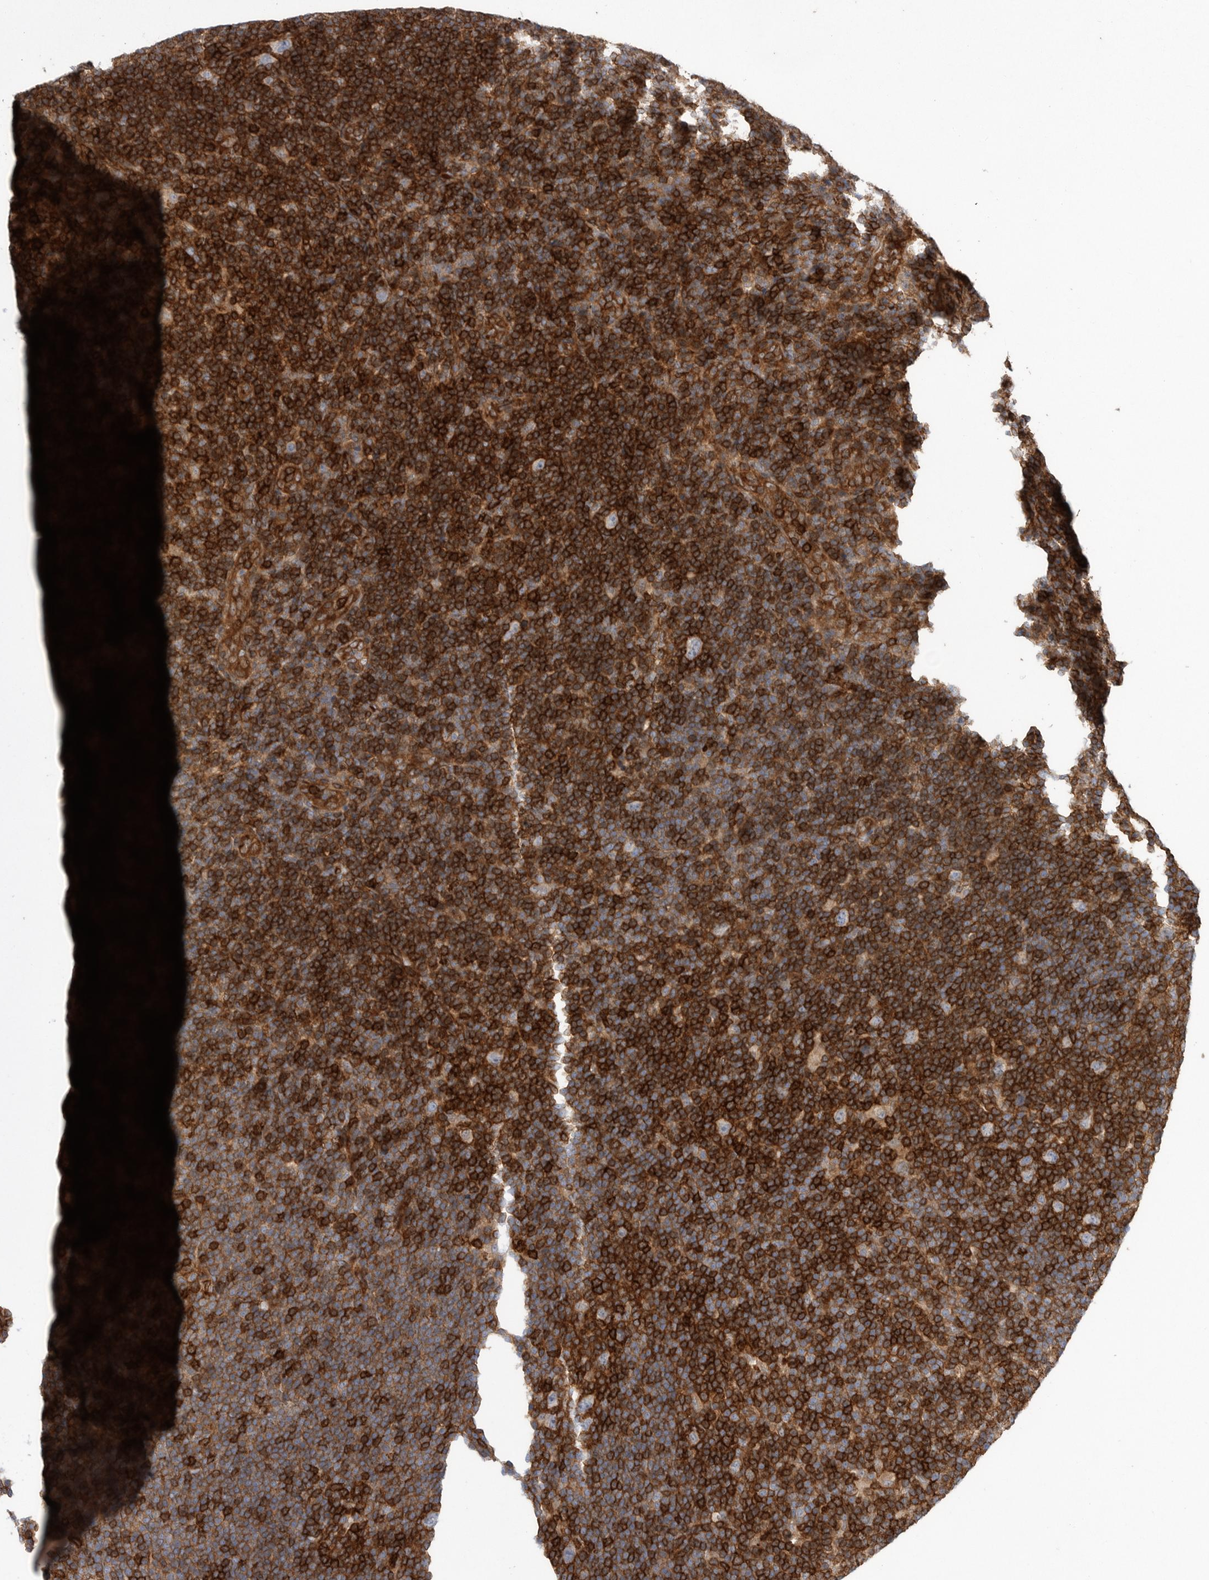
{"staining": {"intensity": "negative", "quantity": "none", "location": "none"}, "tissue": "lymphoma", "cell_type": "Tumor cells", "image_type": "cancer", "snomed": [{"axis": "morphology", "description": "Hodgkin's disease, NOS"}, {"axis": "topography", "description": "Lymph node"}], "caption": "A high-resolution photomicrograph shows immunohistochemistry staining of lymphoma, which reveals no significant positivity in tumor cells. (DAB (3,3'-diaminobenzidine) IHC visualized using brightfield microscopy, high magnification).", "gene": "PRKCH", "patient": {"sex": "female", "age": 57}}